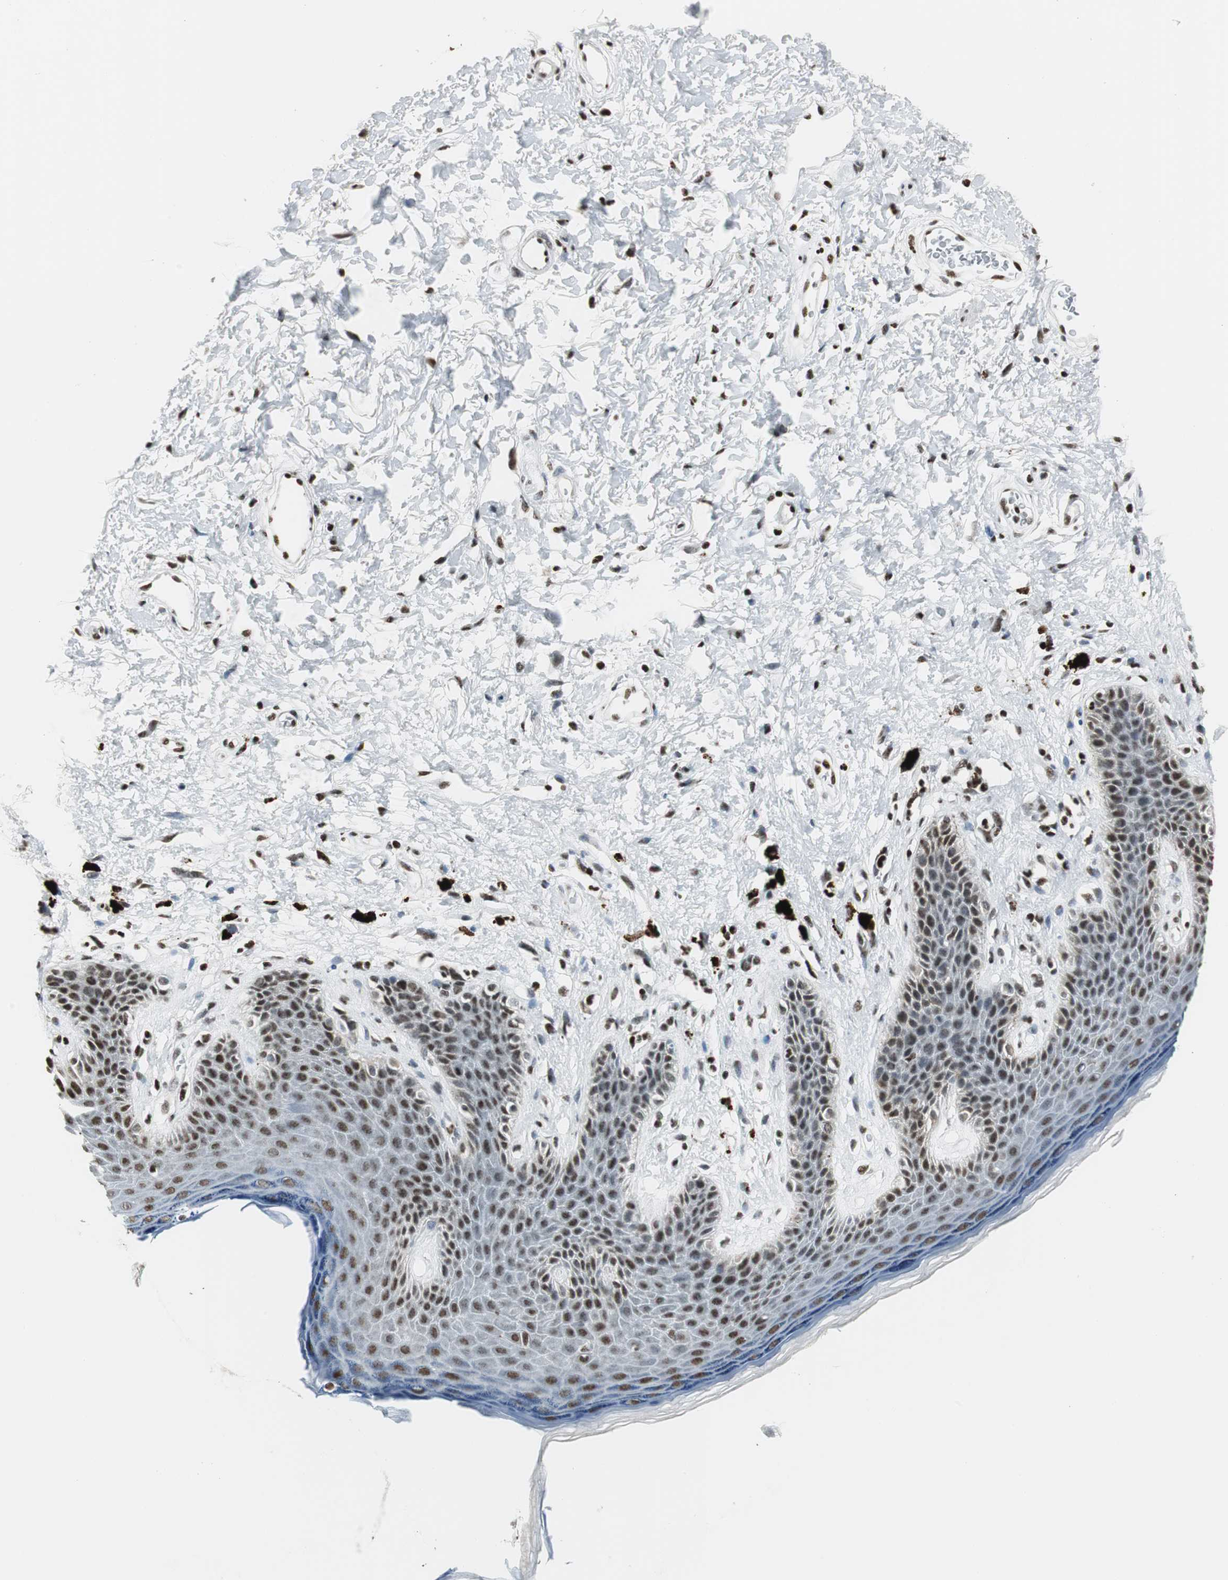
{"staining": {"intensity": "moderate", "quantity": ">75%", "location": "nuclear"}, "tissue": "skin", "cell_type": "Epidermal cells", "image_type": "normal", "snomed": [{"axis": "morphology", "description": "Normal tissue, NOS"}, {"axis": "topography", "description": "Anal"}], "caption": "Normal skin displays moderate nuclear expression in approximately >75% of epidermal cells.", "gene": "RBBP4", "patient": {"sex": "female", "age": 46}}